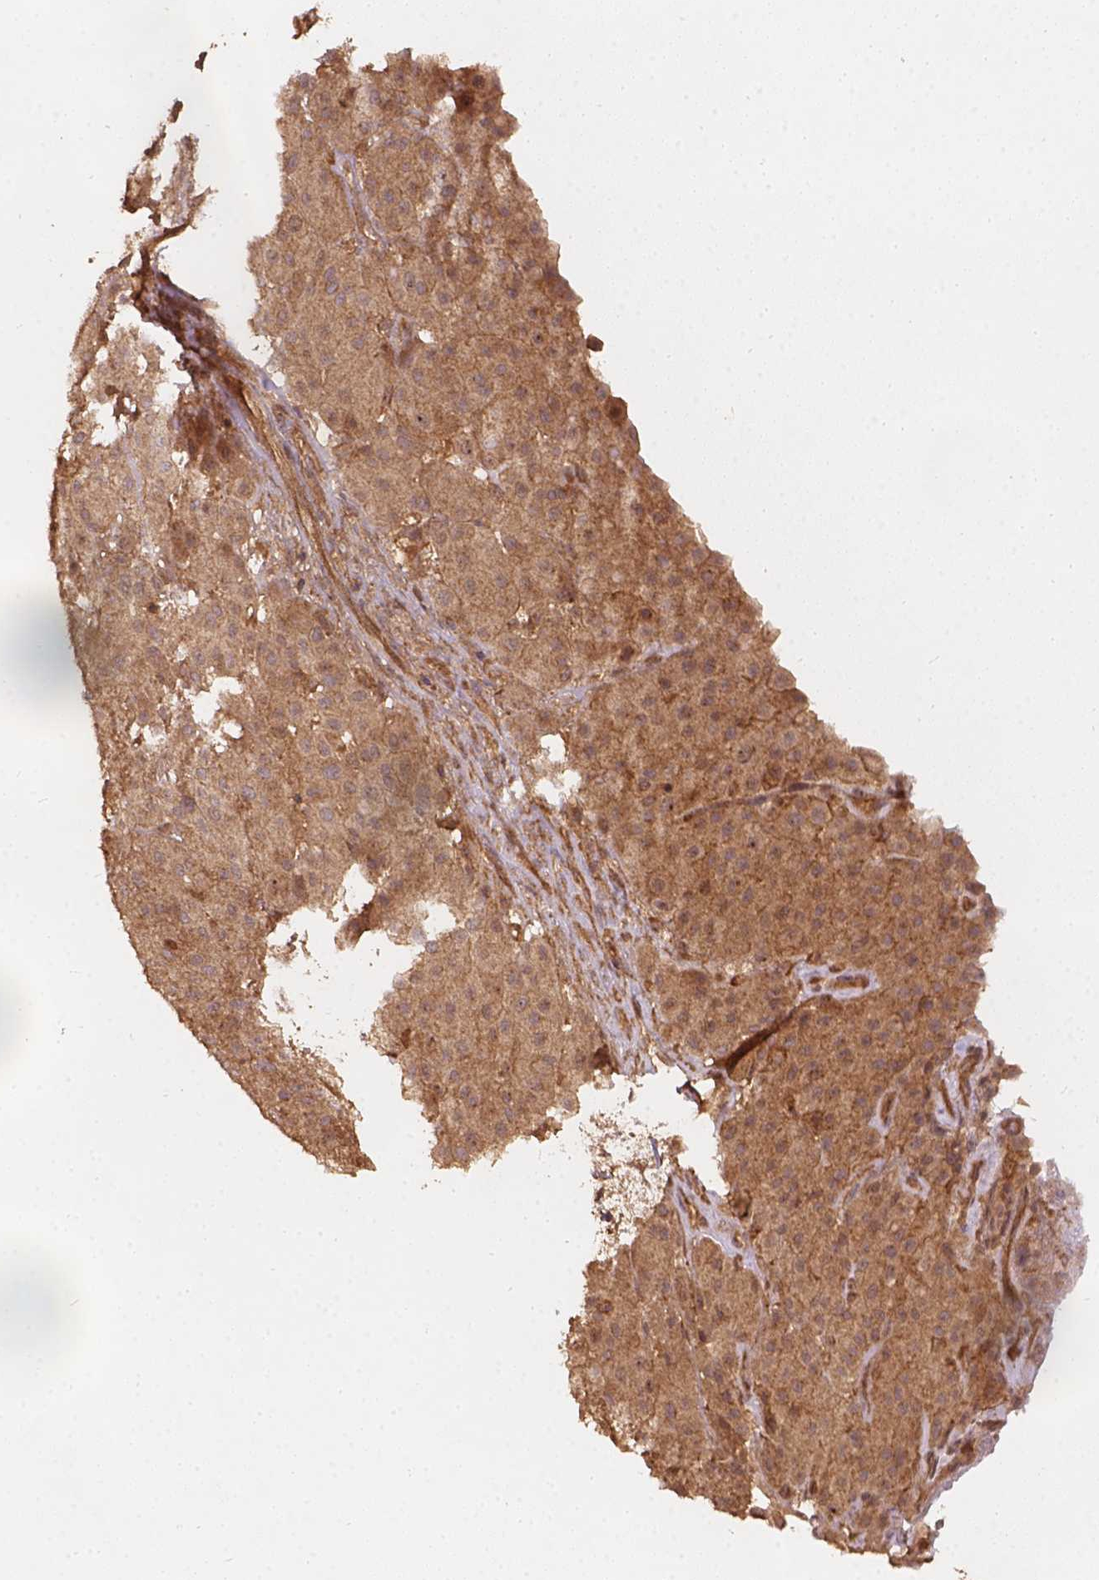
{"staining": {"intensity": "moderate", "quantity": ">75%", "location": "cytoplasmic/membranous"}, "tissue": "melanoma", "cell_type": "Tumor cells", "image_type": "cancer", "snomed": [{"axis": "morphology", "description": "Malignant melanoma, Metastatic site"}, {"axis": "topography", "description": "Smooth muscle"}], "caption": "Immunohistochemistry (DAB) staining of malignant melanoma (metastatic site) displays moderate cytoplasmic/membranous protein staining in approximately >75% of tumor cells.", "gene": "XPR1", "patient": {"sex": "male", "age": 41}}